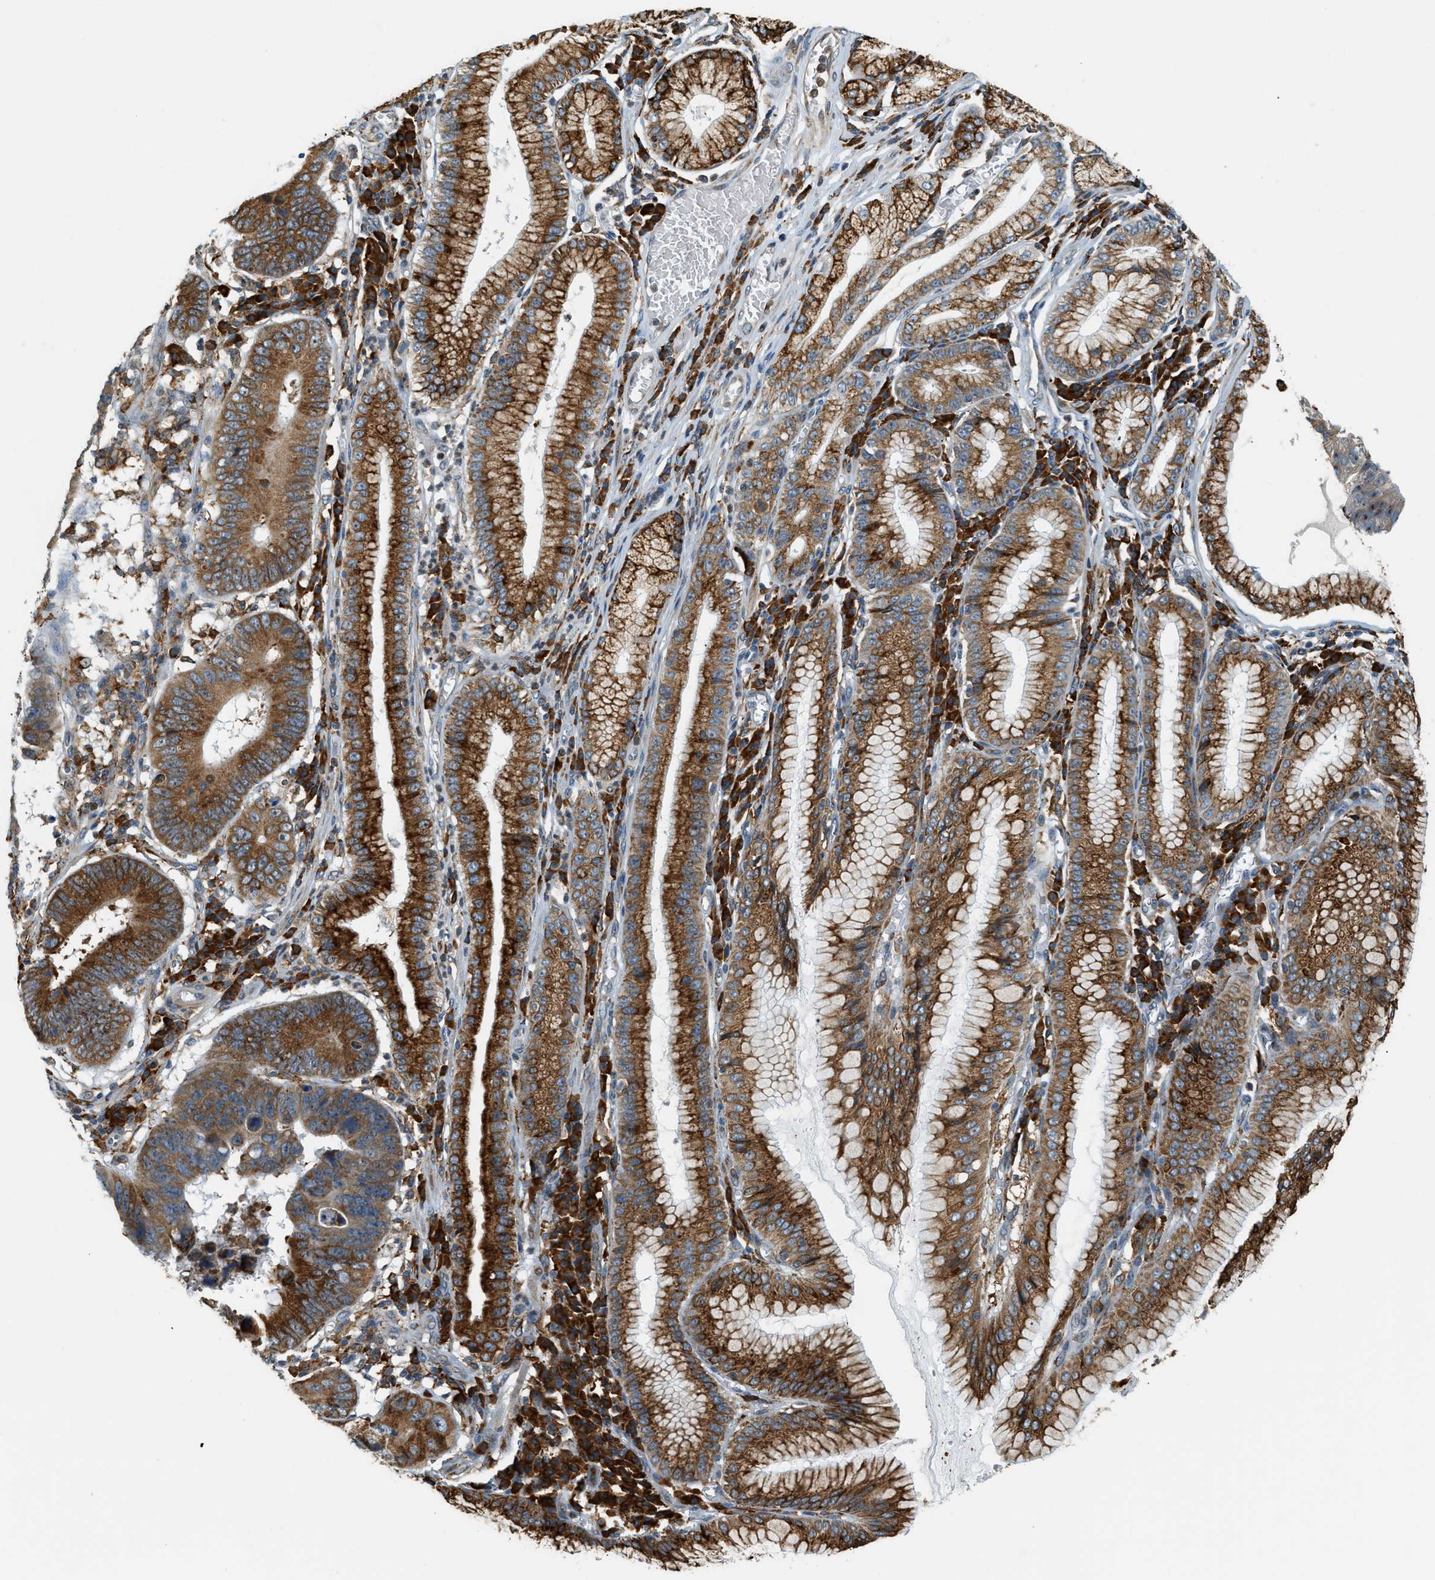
{"staining": {"intensity": "strong", "quantity": ">75%", "location": "cytoplasmic/membranous,nuclear"}, "tissue": "stomach cancer", "cell_type": "Tumor cells", "image_type": "cancer", "snomed": [{"axis": "morphology", "description": "Adenocarcinoma, NOS"}, {"axis": "topography", "description": "Stomach"}], "caption": "Human stomach adenocarcinoma stained with a protein marker shows strong staining in tumor cells.", "gene": "SEMA4D", "patient": {"sex": "male", "age": 59}}